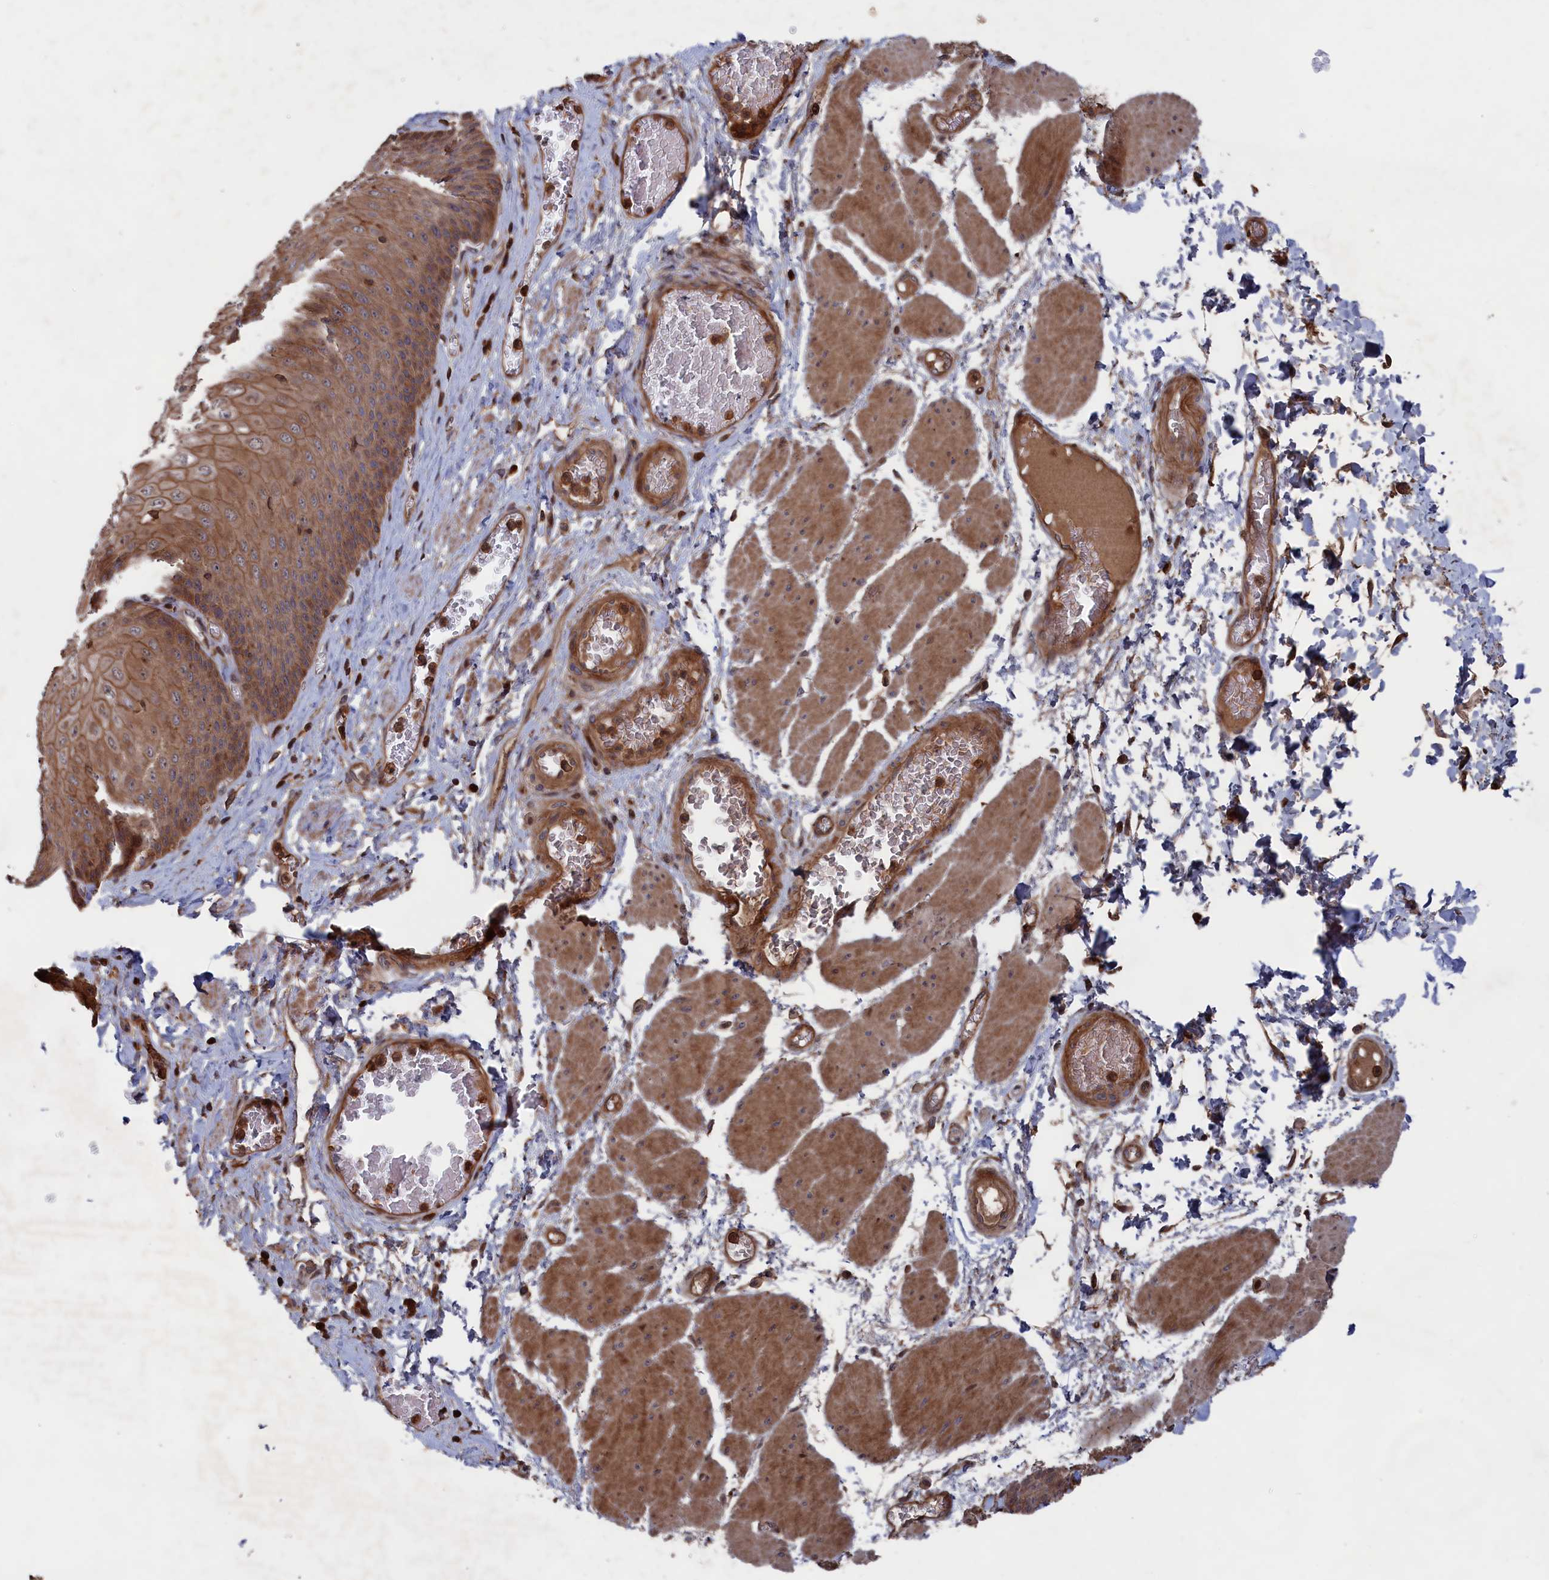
{"staining": {"intensity": "moderate", "quantity": ">75%", "location": "cytoplasmic/membranous"}, "tissue": "esophagus", "cell_type": "Squamous epithelial cells", "image_type": "normal", "snomed": [{"axis": "morphology", "description": "Normal tissue, NOS"}, {"axis": "topography", "description": "Esophagus"}], "caption": "Esophagus stained with immunohistochemistry (IHC) demonstrates moderate cytoplasmic/membranous expression in approximately >75% of squamous epithelial cells. The protein is shown in brown color, while the nuclei are stained blue.", "gene": "PLA2G15", "patient": {"sex": "male", "age": 60}}